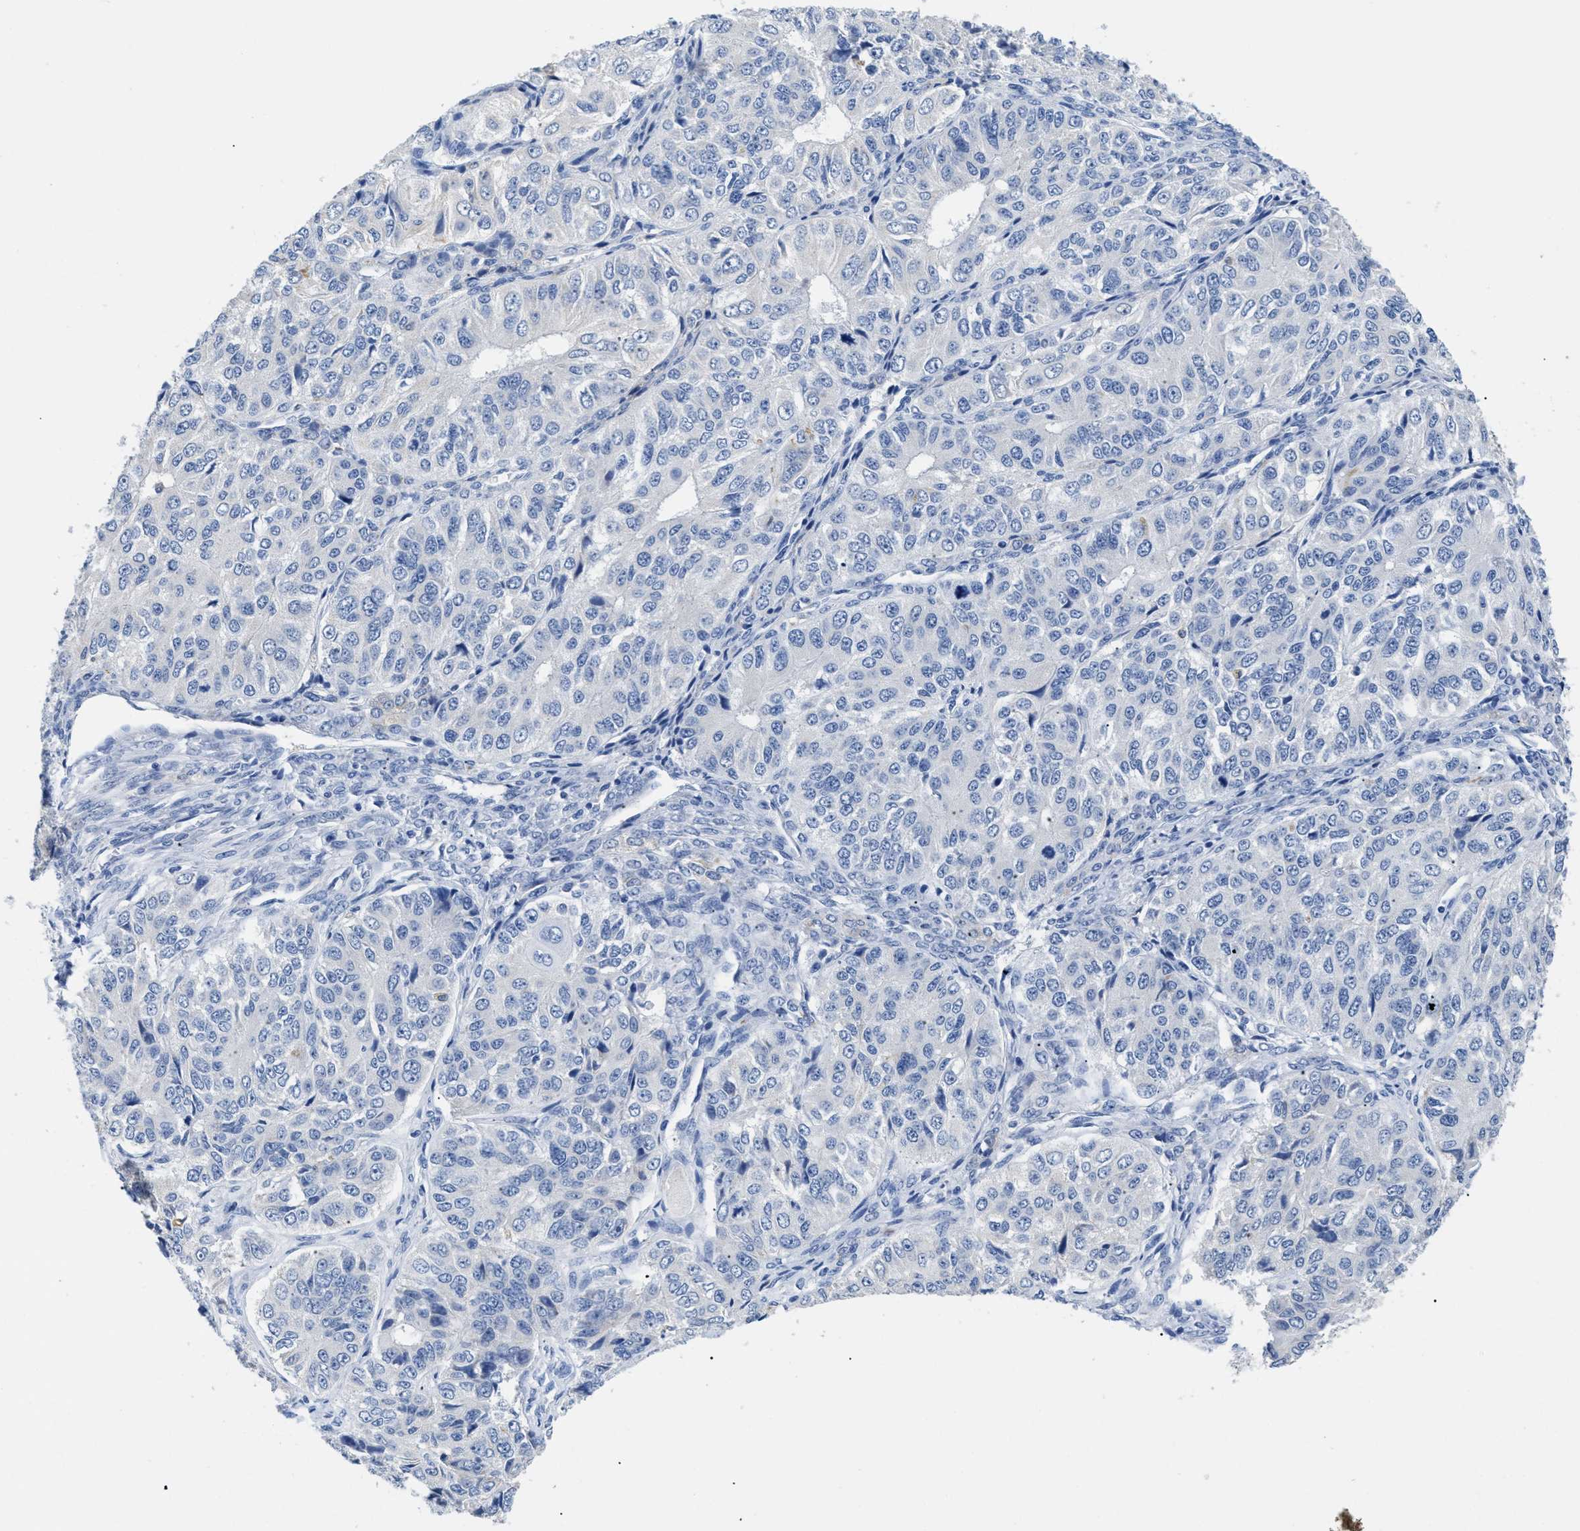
{"staining": {"intensity": "negative", "quantity": "none", "location": "none"}, "tissue": "ovarian cancer", "cell_type": "Tumor cells", "image_type": "cancer", "snomed": [{"axis": "morphology", "description": "Carcinoma, endometroid"}, {"axis": "topography", "description": "Ovary"}], "caption": "This is an immunohistochemistry micrograph of human ovarian cancer. There is no staining in tumor cells.", "gene": "APOBEC2", "patient": {"sex": "female", "age": 51}}